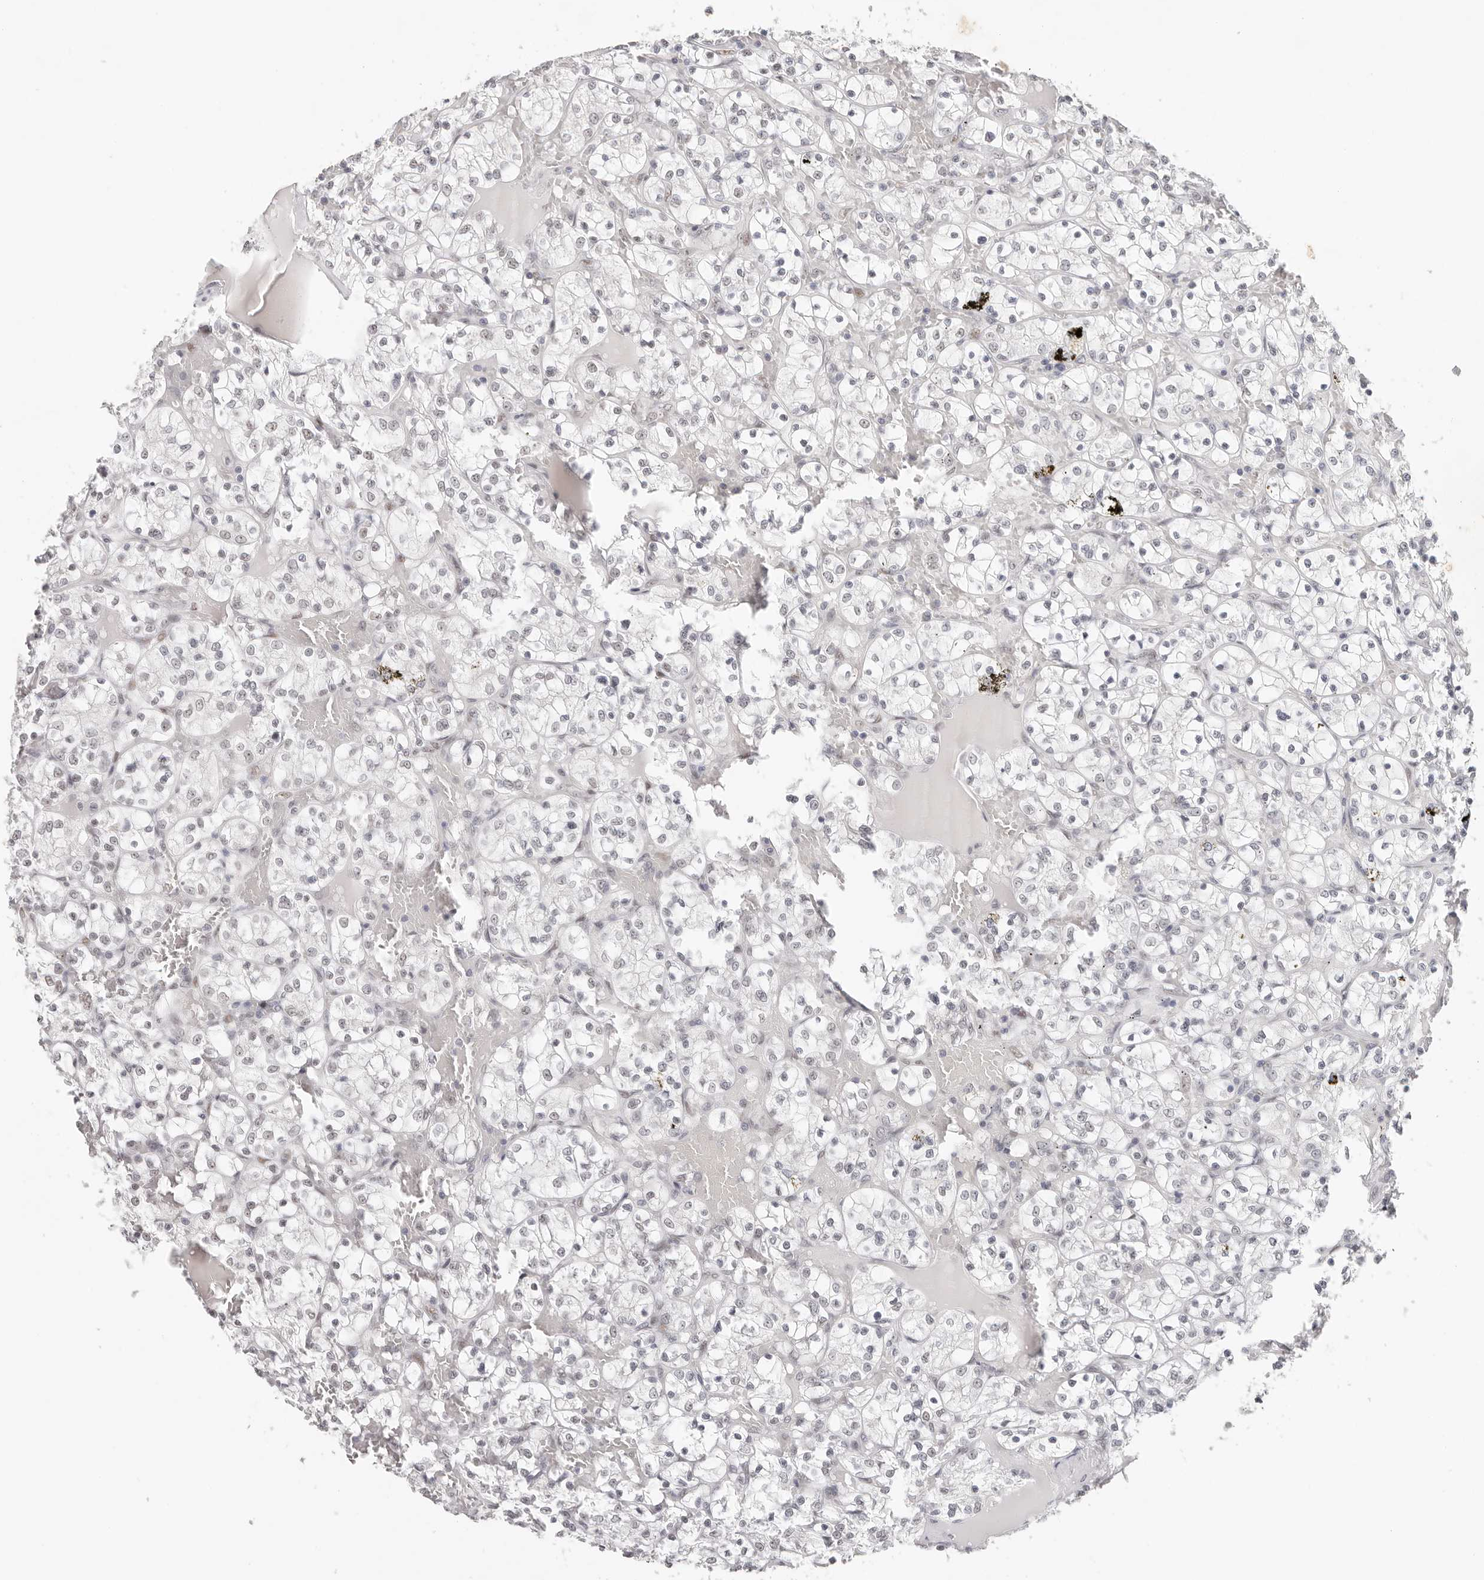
{"staining": {"intensity": "negative", "quantity": "none", "location": "none"}, "tissue": "renal cancer", "cell_type": "Tumor cells", "image_type": "cancer", "snomed": [{"axis": "morphology", "description": "Adenocarcinoma, NOS"}, {"axis": "topography", "description": "Kidney"}], "caption": "This is a micrograph of immunohistochemistry (IHC) staining of adenocarcinoma (renal), which shows no positivity in tumor cells. Nuclei are stained in blue.", "gene": "LARP7", "patient": {"sex": "female", "age": 69}}